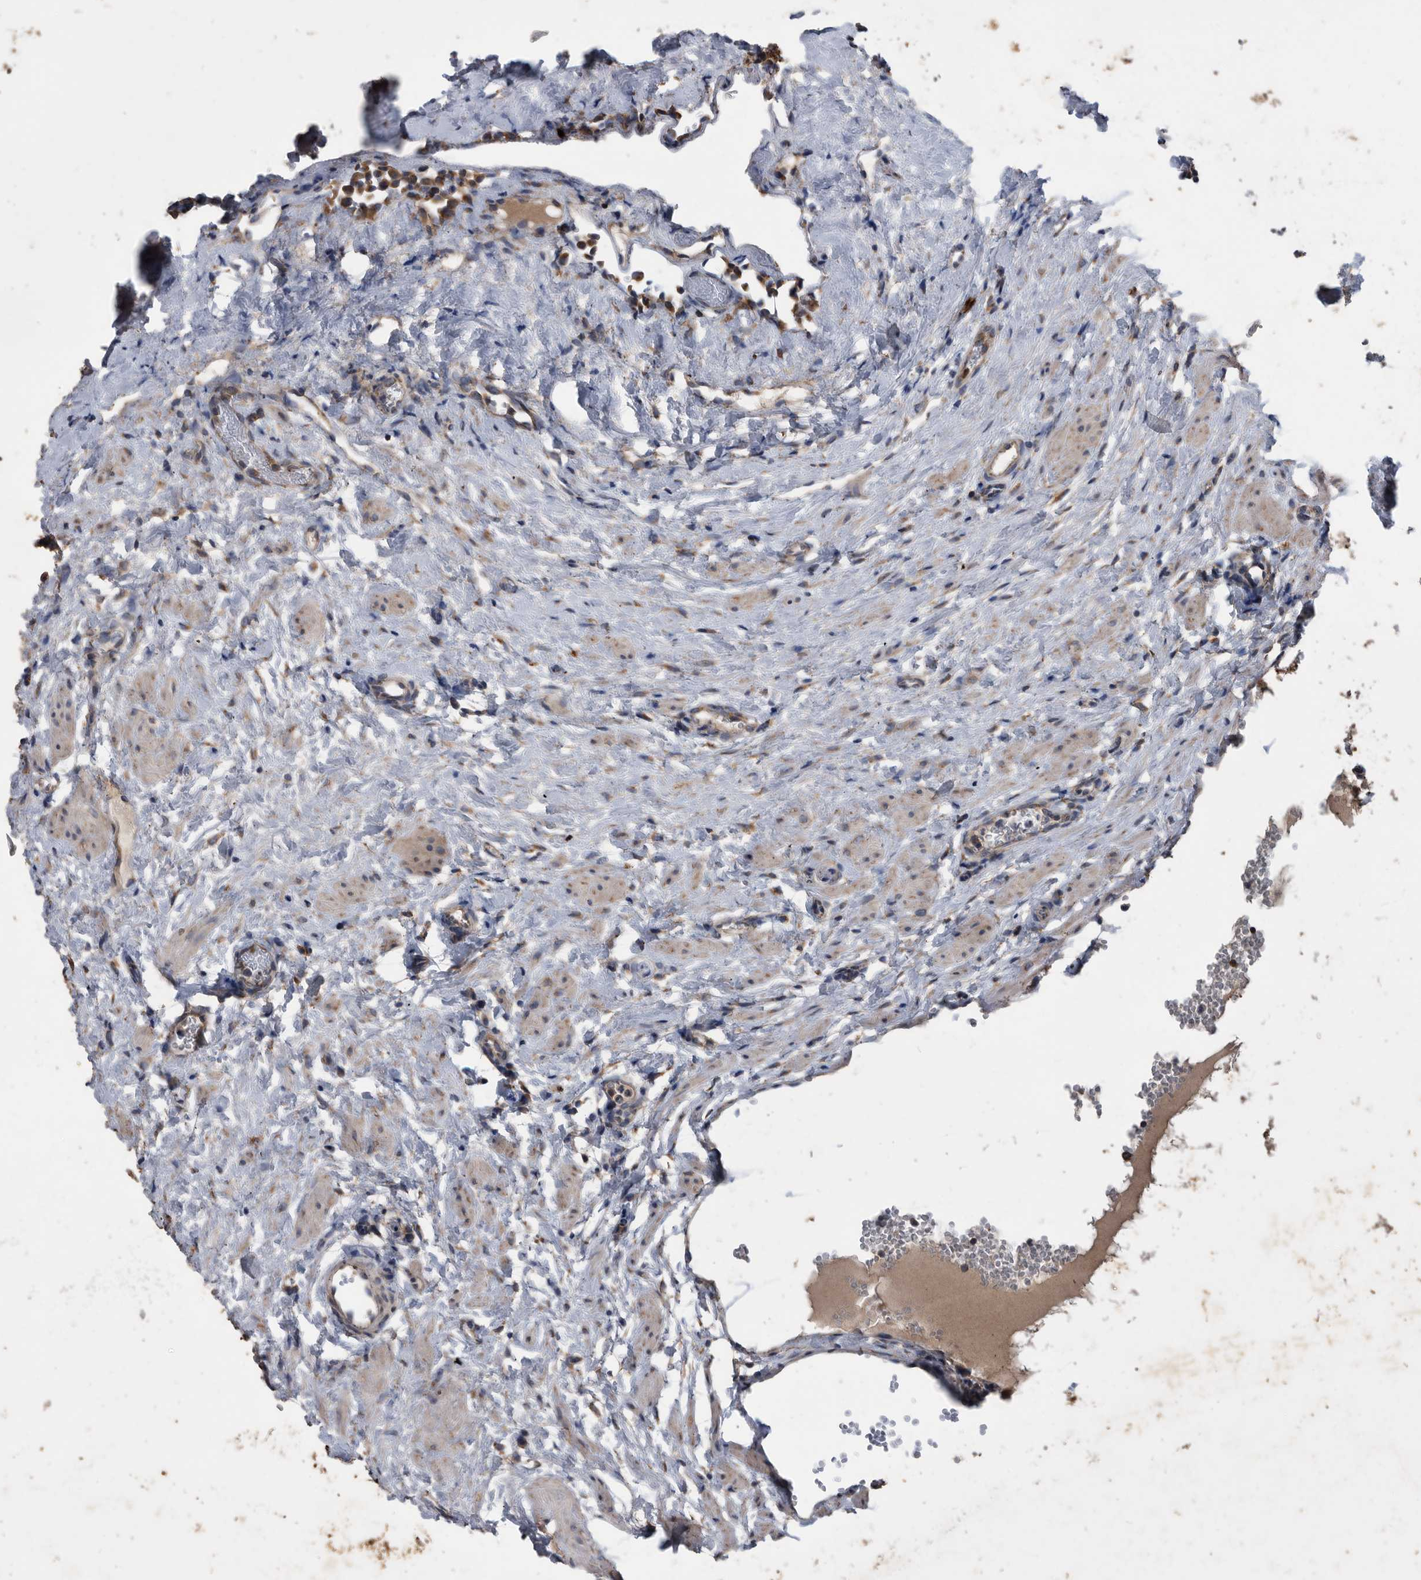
{"staining": {"intensity": "weak", "quantity": "<25%", "location": "cytoplasmic/membranous"}, "tissue": "ovary", "cell_type": "Ovarian stroma cells", "image_type": "normal", "snomed": [{"axis": "morphology", "description": "Normal tissue, NOS"}, {"axis": "morphology", "description": "Cyst, NOS"}, {"axis": "topography", "description": "Ovary"}], "caption": "IHC micrograph of unremarkable ovary: ovary stained with DAB shows no significant protein expression in ovarian stroma cells. (DAB (3,3'-diaminobenzidine) immunohistochemistry visualized using brightfield microscopy, high magnification).", "gene": "NRBP1", "patient": {"sex": "female", "age": 33}}